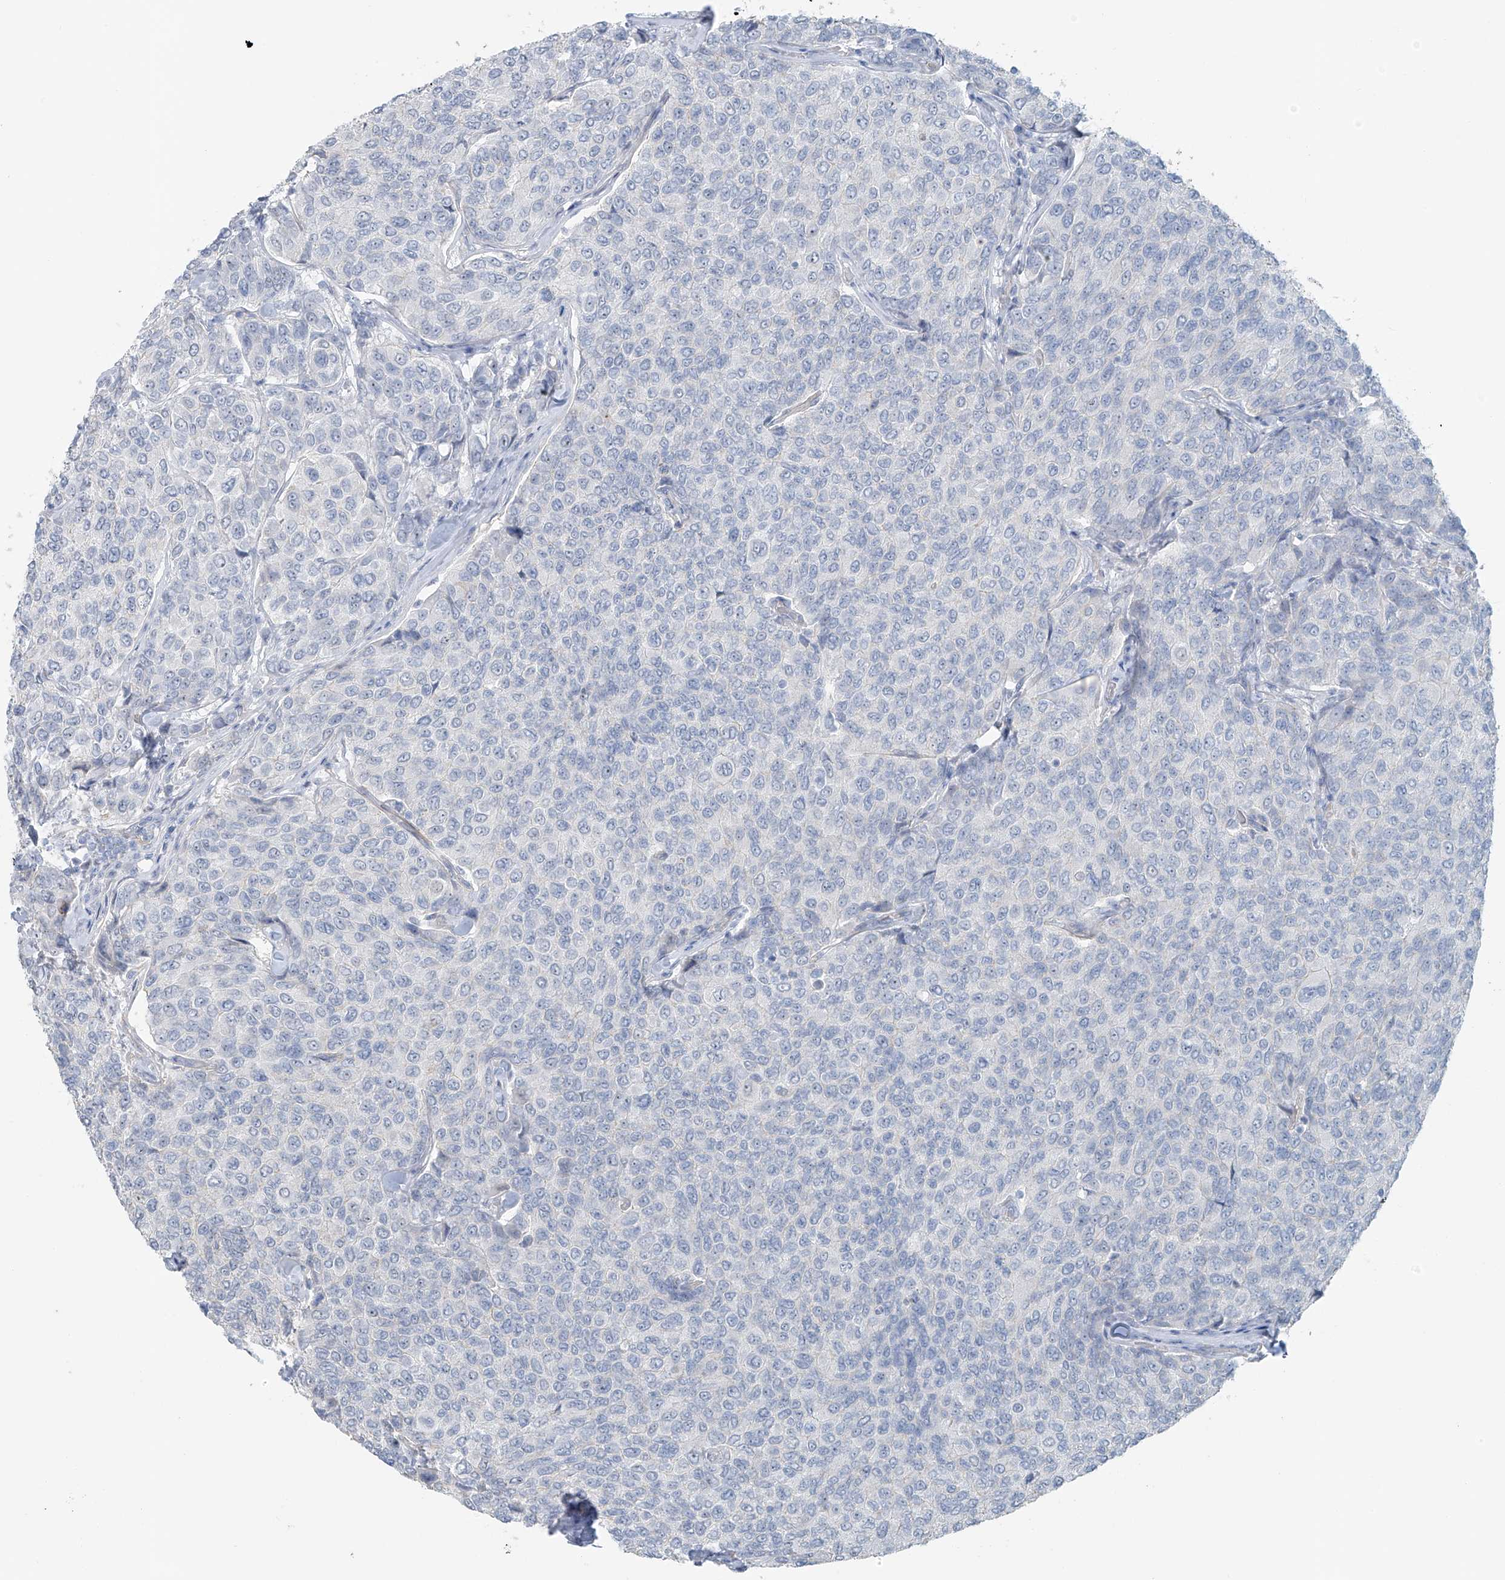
{"staining": {"intensity": "negative", "quantity": "none", "location": "none"}, "tissue": "breast cancer", "cell_type": "Tumor cells", "image_type": "cancer", "snomed": [{"axis": "morphology", "description": "Duct carcinoma"}, {"axis": "topography", "description": "Breast"}], "caption": "Immunohistochemistry (IHC) of breast cancer (invasive ductal carcinoma) displays no staining in tumor cells. Nuclei are stained in blue.", "gene": "TUBE1", "patient": {"sex": "female", "age": 55}}